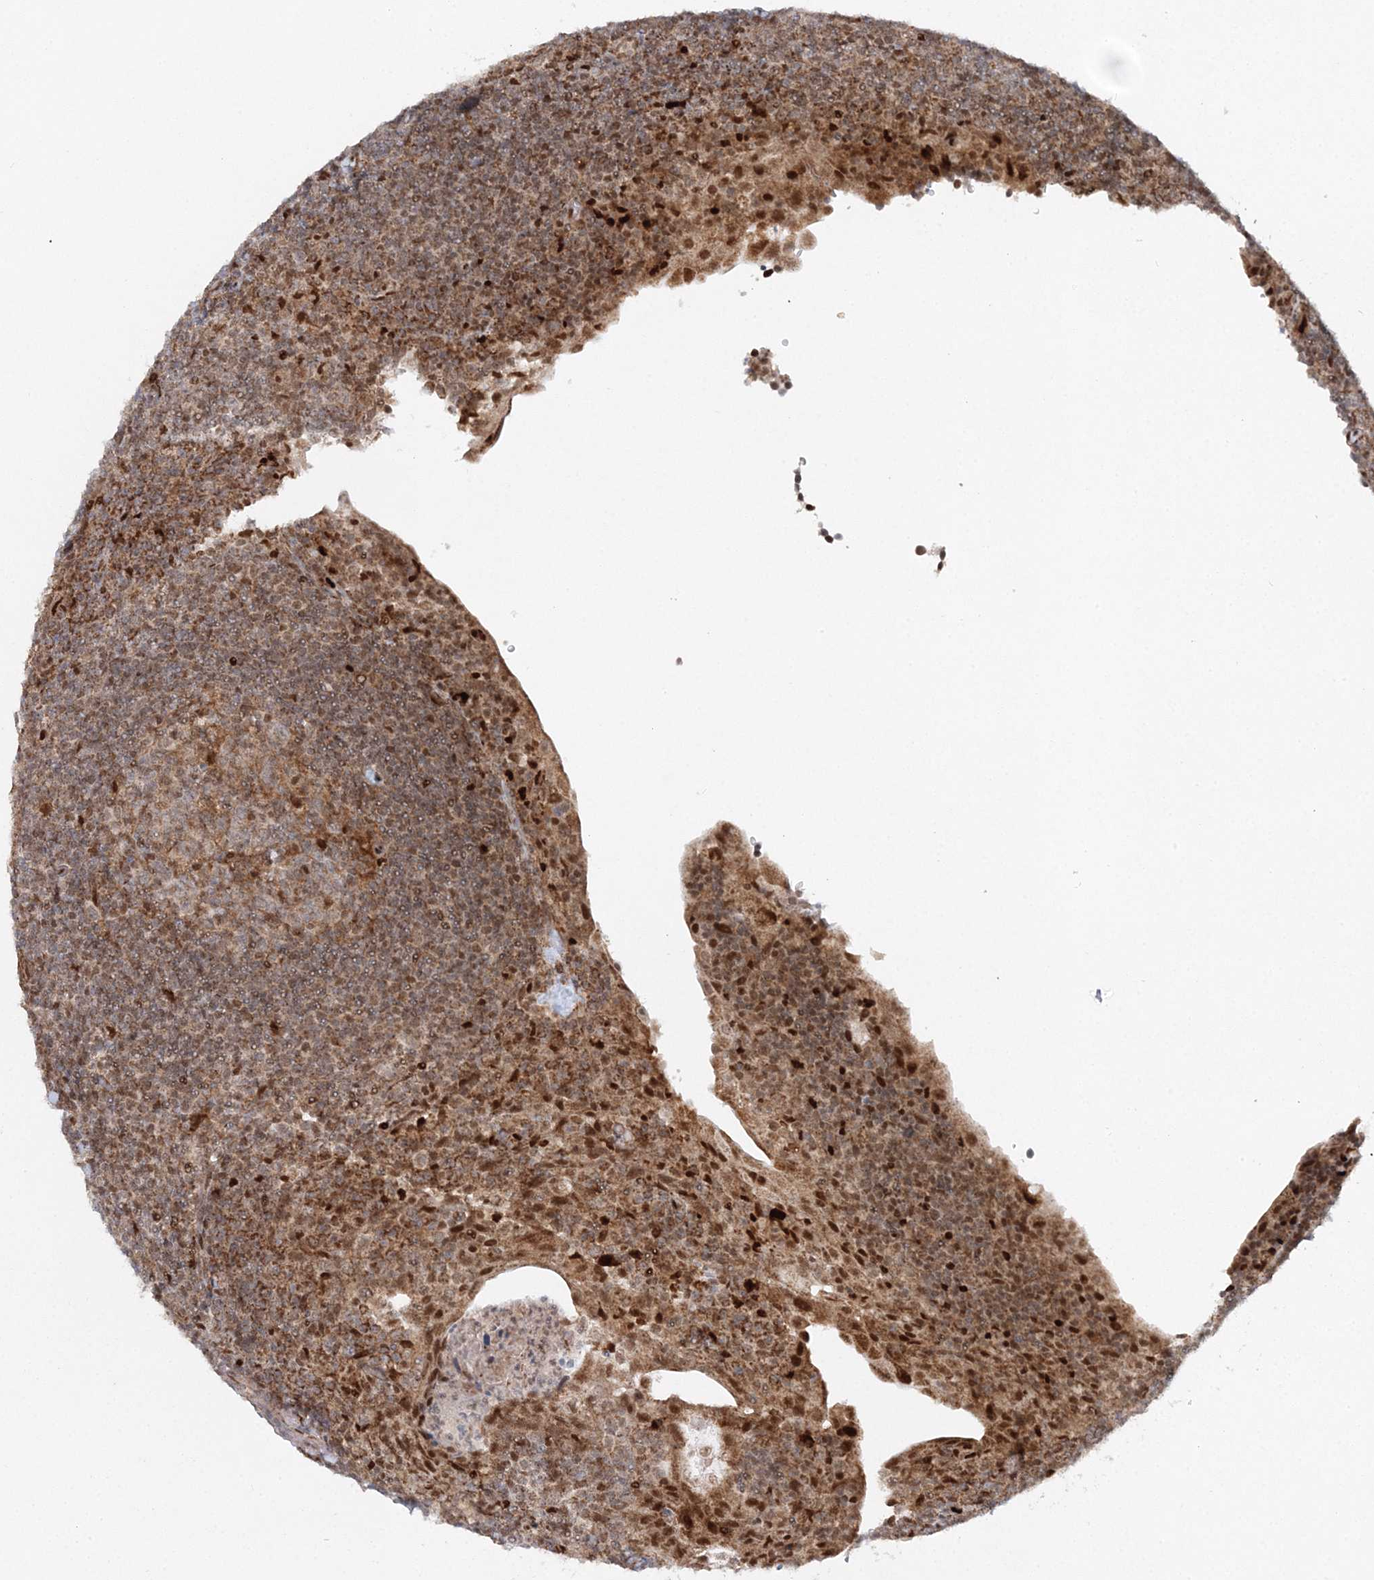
{"staining": {"intensity": "weak", "quantity": "25%-75%", "location": "cytoplasmic/membranous"}, "tissue": "tonsil", "cell_type": "Germinal center cells", "image_type": "normal", "snomed": [{"axis": "morphology", "description": "Normal tissue, NOS"}, {"axis": "topography", "description": "Tonsil"}], "caption": "A histopathology image showing weak cytoplasmic/membranous positivity in about 25%-75% of germinal center cells in normal tonsil, as visualized by brown immunohistochemical staining.", "gene": "RAB11FIP2", "patient": {"sex": "male", "age": 37}}